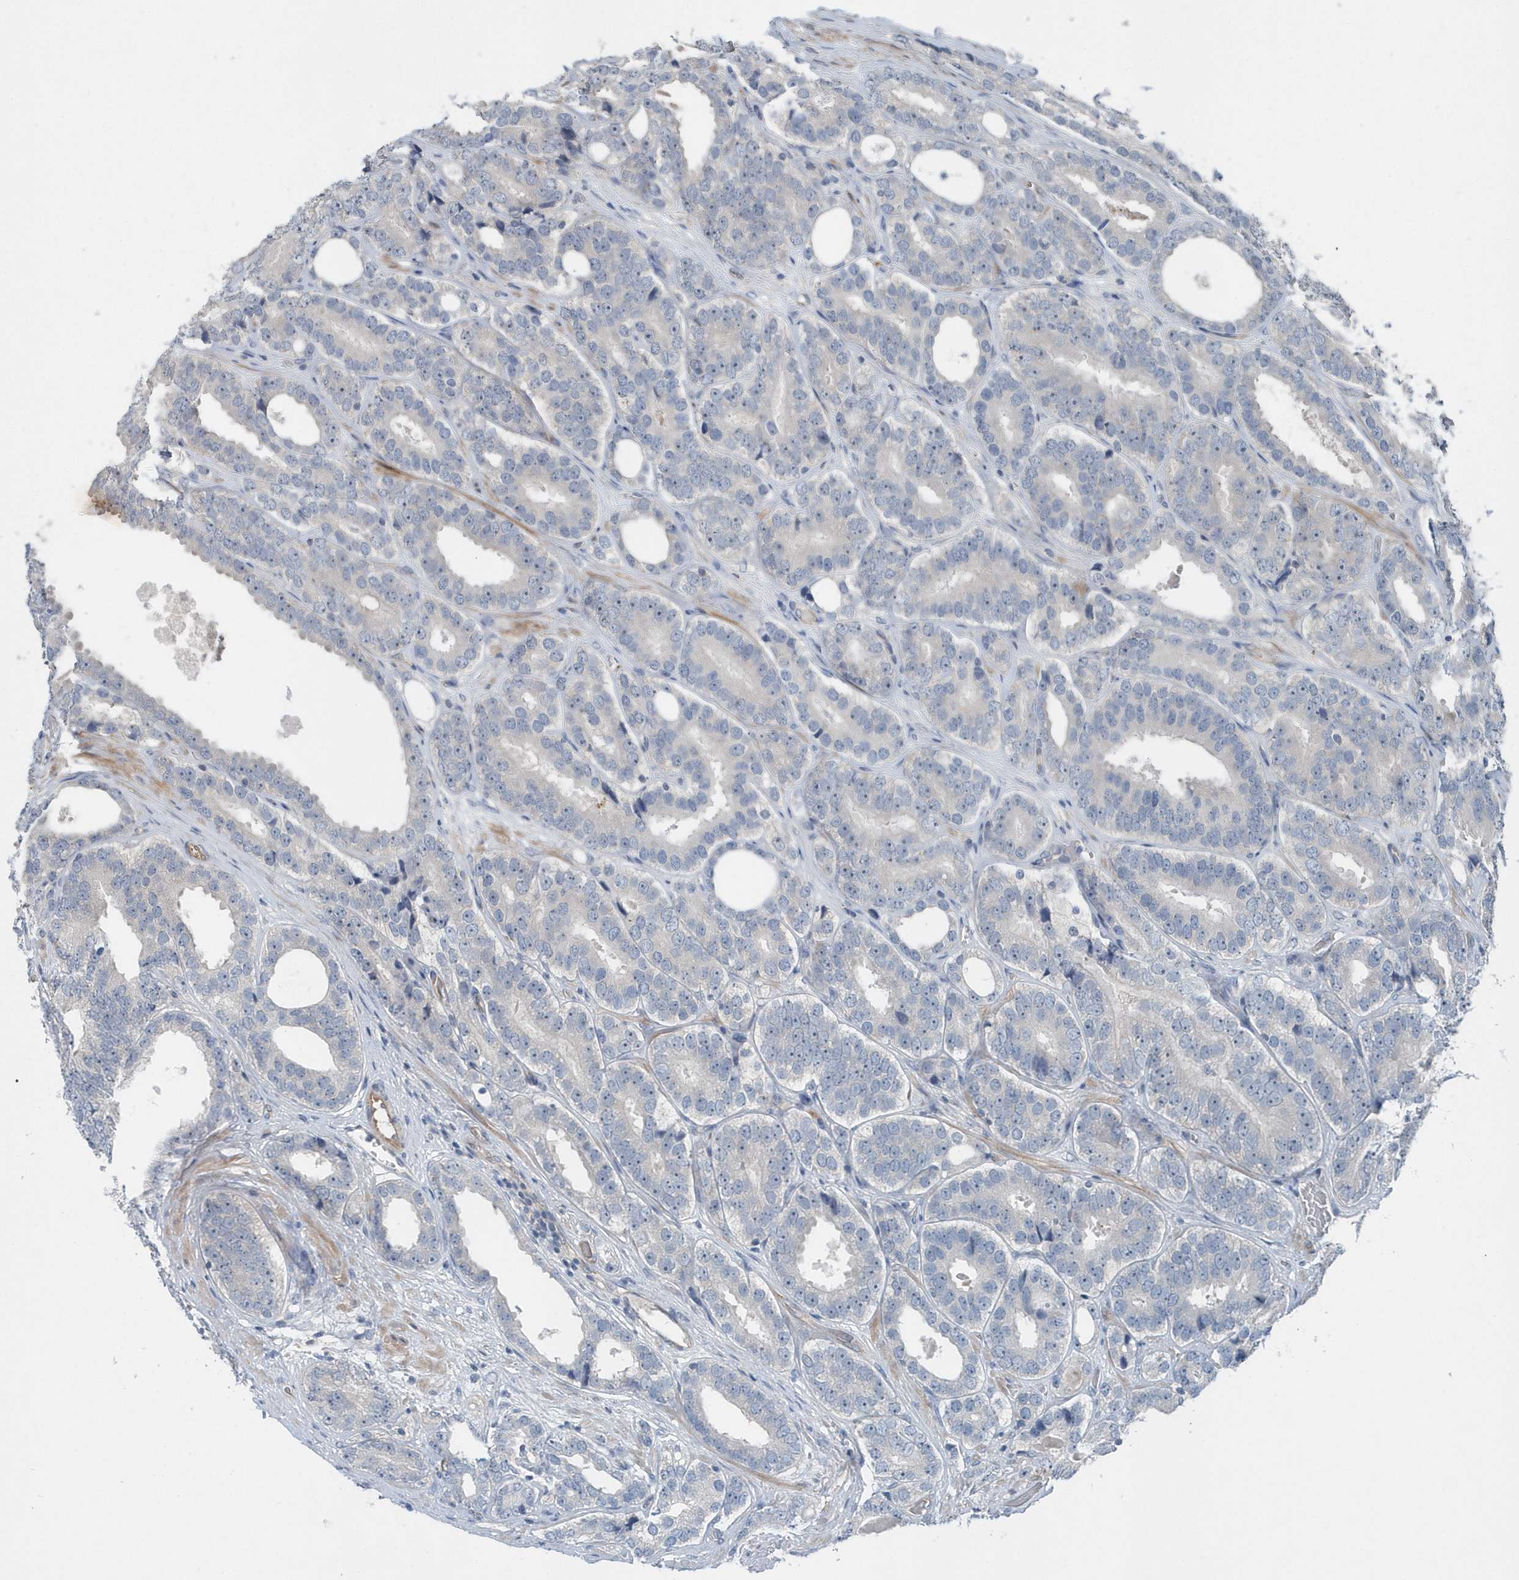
{"staining": {"intensity": "negative", "quantity": "none", "location": "none"}, "tissue": "prostate cancer", "cell_type": "Tumor cells", "image_type": "cancer", "snomed": [{"axis": "morphology", "description": "Adenocarcinoma, High grade"}, {"axis": "topography", "description": "Prostate"}], "caption": "IHC of human prostate cancer shows no expression in tumor cells. (DAB IHC, high magnification).", "gene": "MCC", "patient": {"sex": "male", "age": 56}}